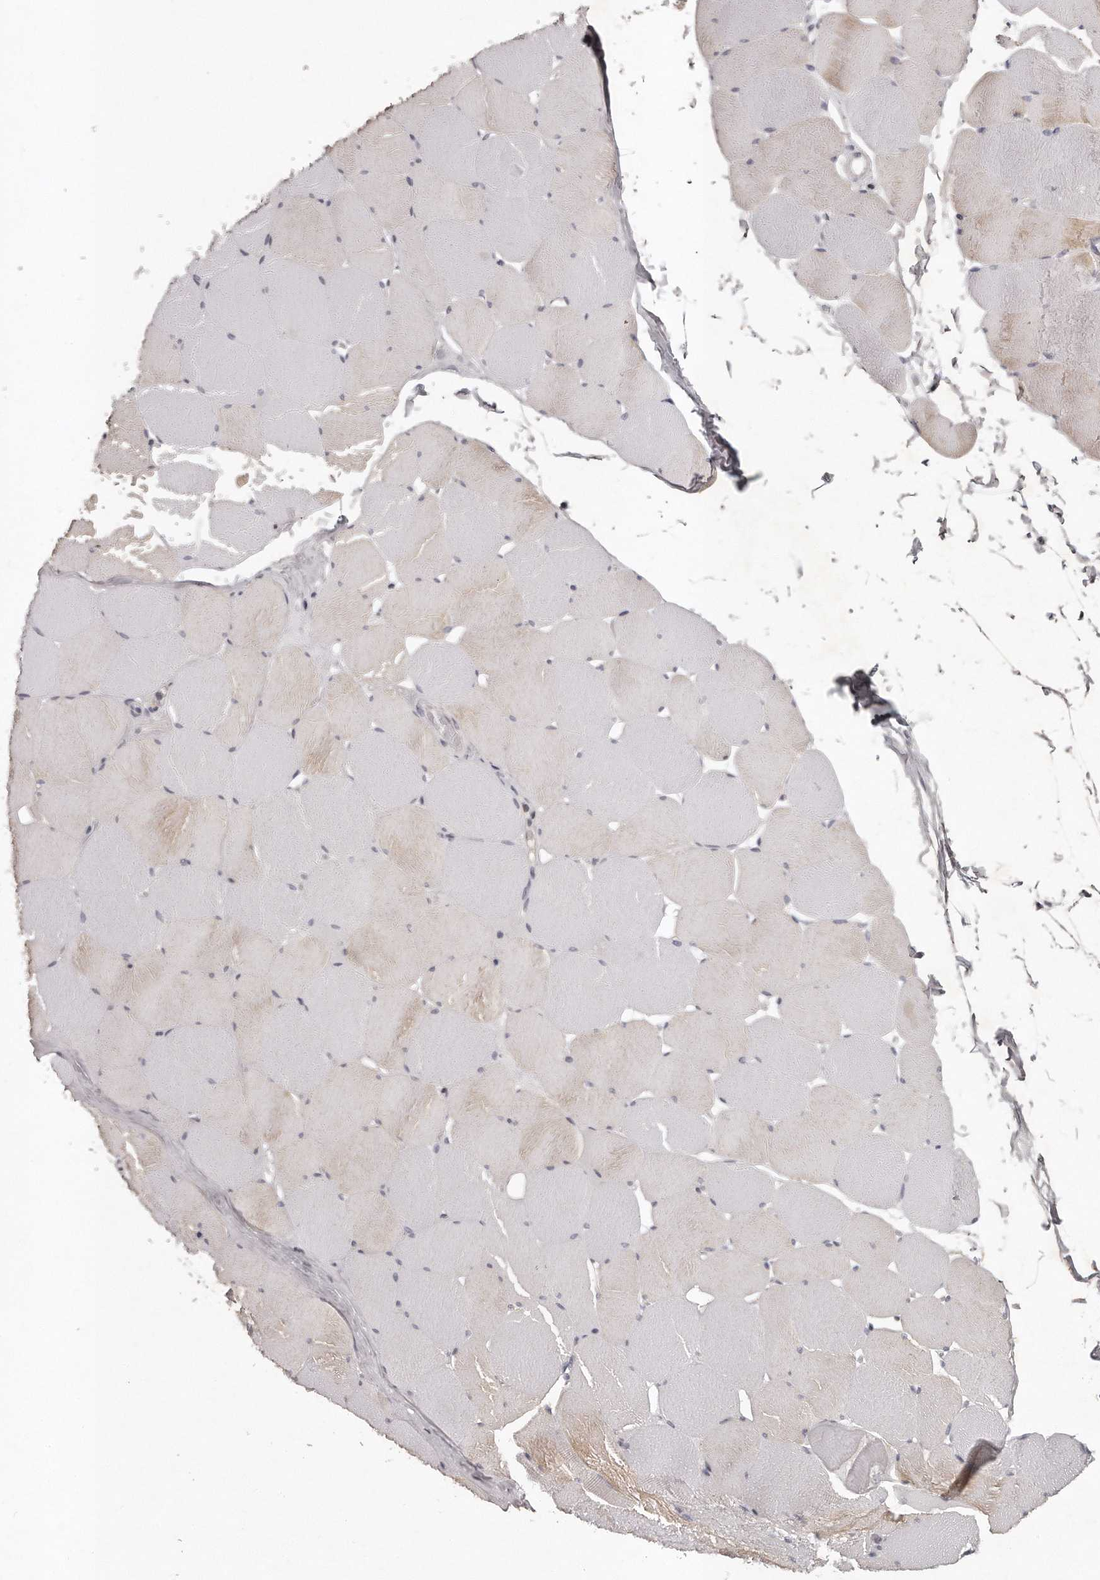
{"staining": {"intensity": "negative", "quantity": "none", "location": "none"}, "tissue": "skeletal muscle", "cell_type": "Myocytes", "image_type": "normal", "snomed": [{"axis": "morphology", "description": "Normal tissue, NOS"}, {"axis": "topography", "description": "Skeletal muscle"}], "caption": "Skeletal muscle stained for a protein using IHC reveals no staining myocytes.", "gene": "GGCT", "patient": {"sex": "male", "age": 62}}